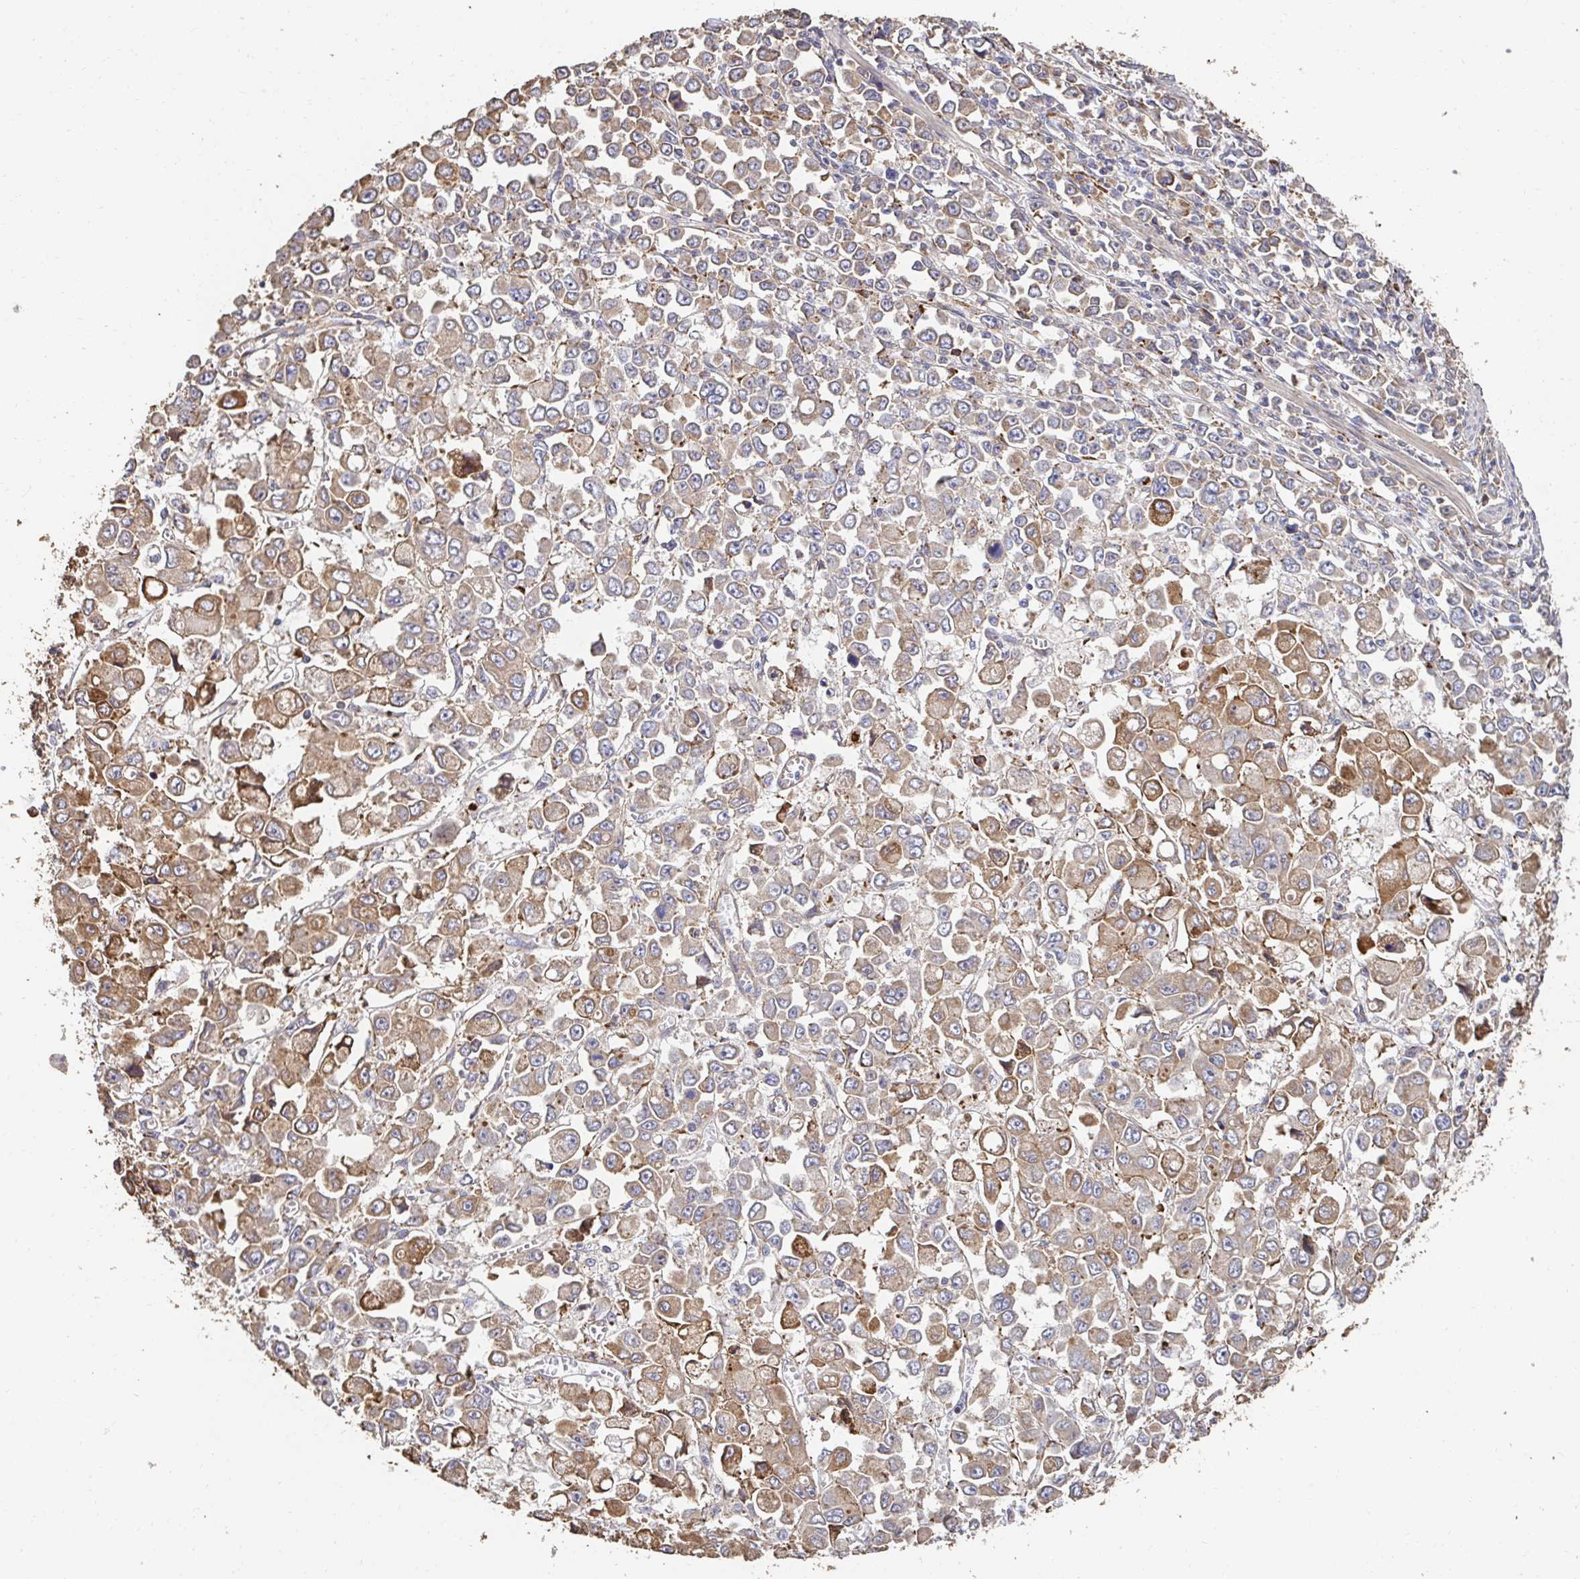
{"staining": {"intensity": "moderate", "quantity": "25%-75%", "location": "cytoplasmic/membranous"}, "tissue": "stomach cancer", "cell_type": "Tumor cells", "image_type": "cancer", "snomed": [{"axis": "morphology", "description": "Adenocarcinoma, NOS"}, {"axis": "topography", "description": "Stomach, upper"}], "caption": "Moderate cytoplasmic/membranous positivity for a protein is identified in approximately 25%-75% of tumor cells of stomach cancer (adenocarcinoma) using IHC.", "gene": "APBB1", "patient": {"sex": "male", "age": 70}}